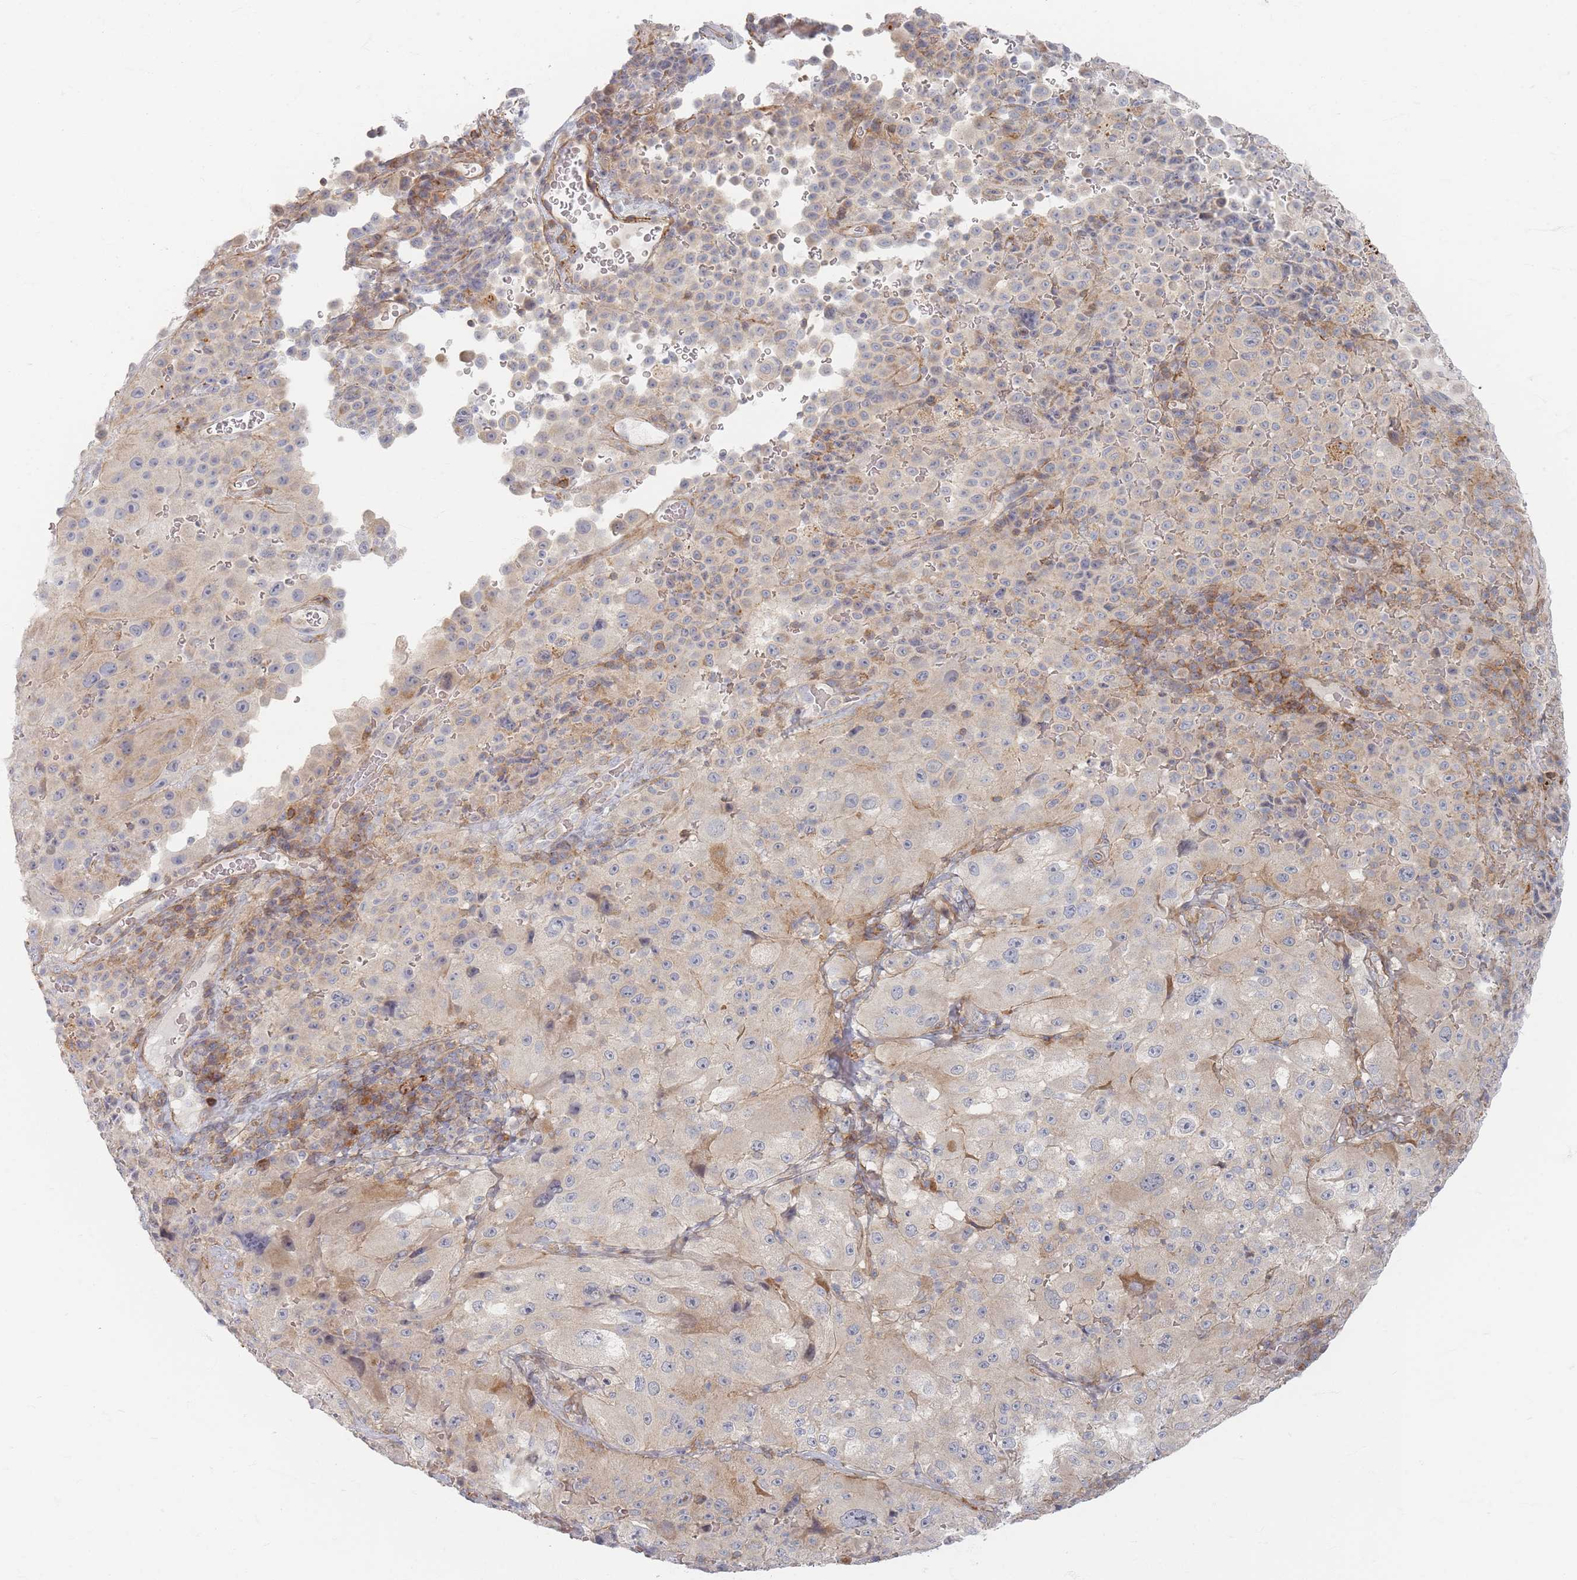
{"staining": {"intensity": "negative", "quantity": "none", "location": "none"}, "tissue": "melanoma", "cell_type": "Tumor cells", "image_type": "cancer", "snomed": [{"axis": "morphology", "description": "Malignant melanoma, Metastatic site"}, {"axis": "topography", "description": "Lymph node"}], "caption": "The immunohistochemistry (IHC) photomicrograph has no significant staining in tumor cells of melanoma tissue.", "gene": "ZNF852", "patient": {"sex": "male", "age": 62}}